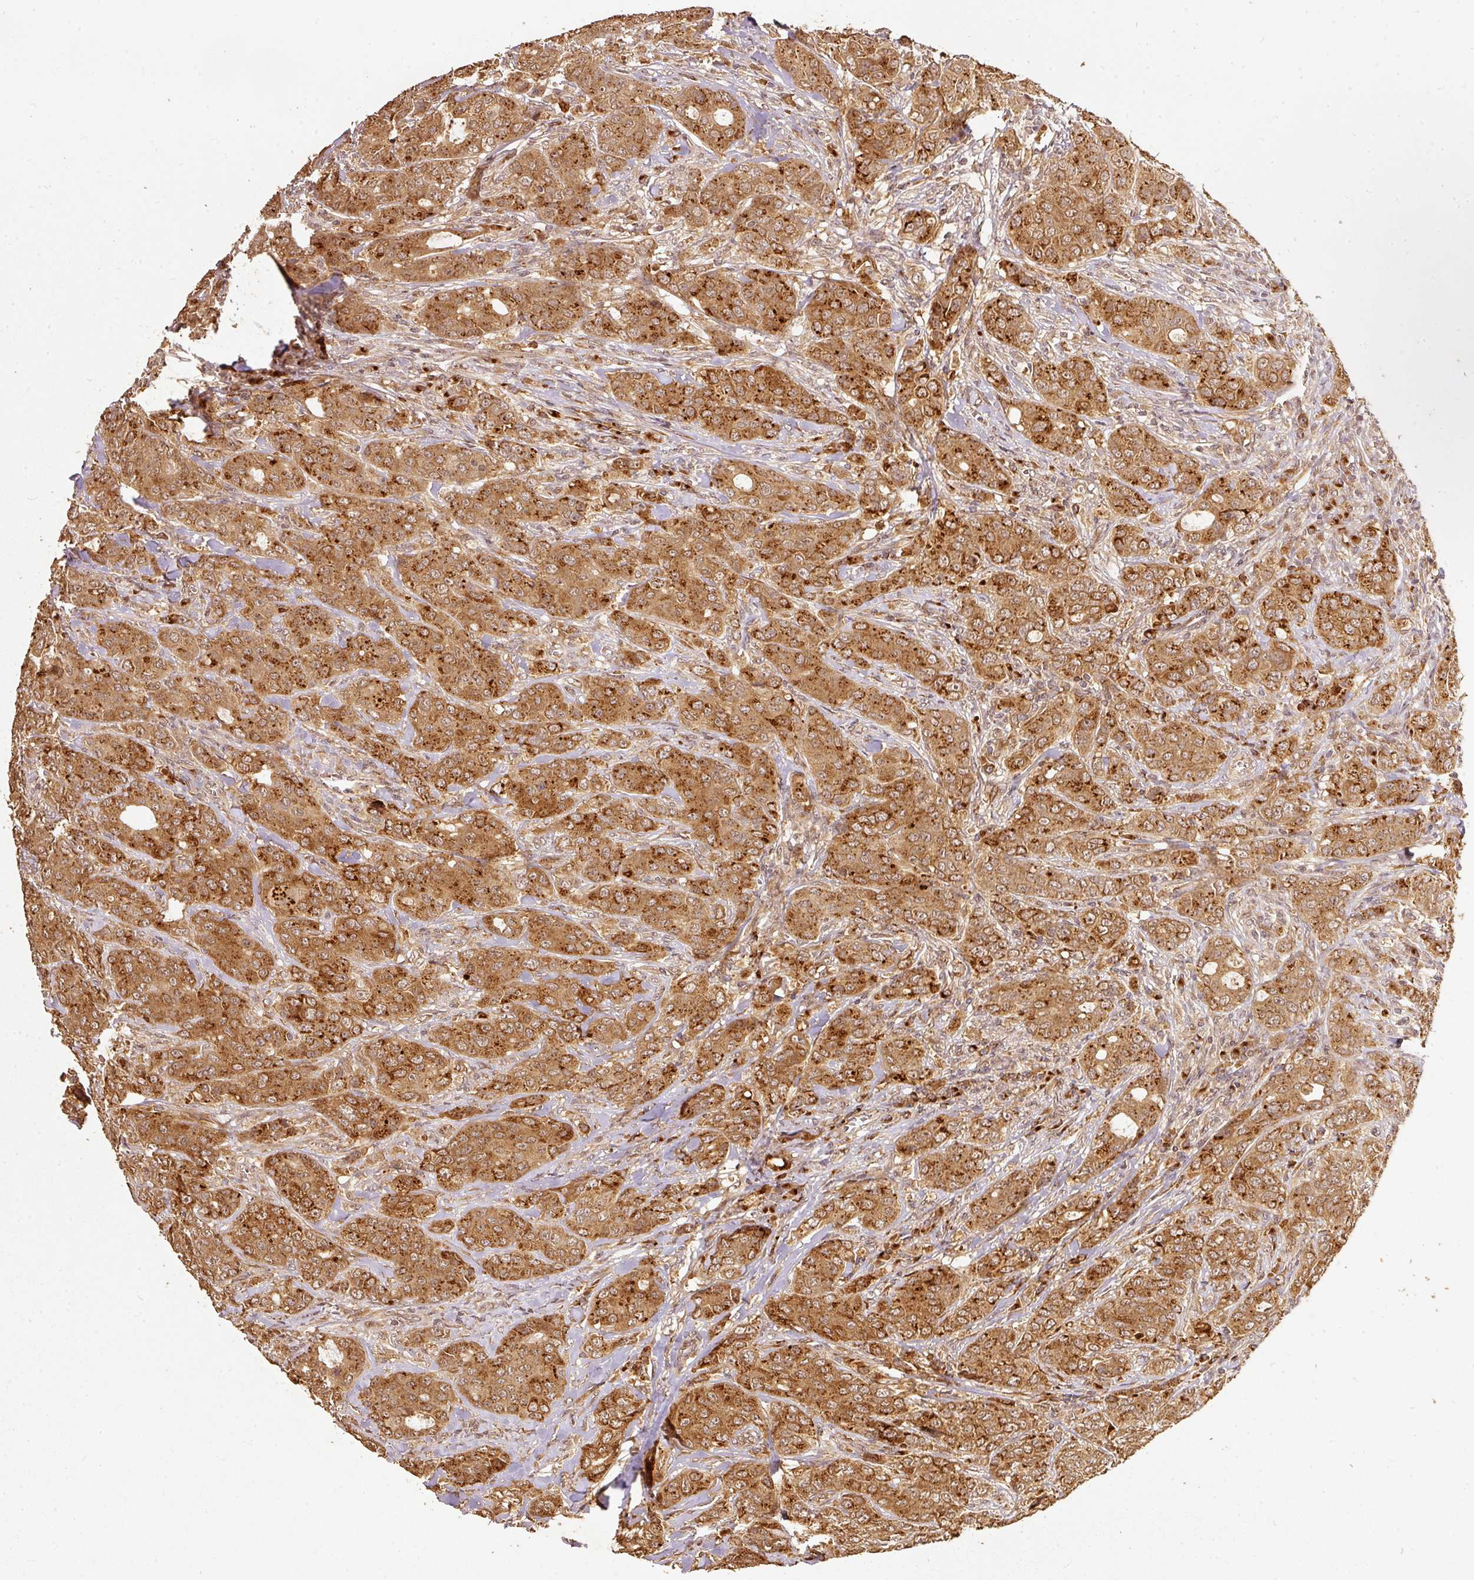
{"staining": {"intensity": "strong", "quantity": ">75%", "location": "cytoplasmic/membranous"}, "tissue": "breast cancer", "cell_type": "Tumor cells", "image_type": "cancer", "snomed": [{"axis": "morphology", "description": "Duct carcinoma"}, {"axis": "topography", "description": "Breast"}], "caption": "Immunohistochemistry (IHC) photomicrograph of invasive ductal carcinoma (breast) stained for a protein (brown), which reveals high levels of strong cytoplasmic/membranous positivity in approximately >75% of tumor cells.", "gene": "FUT8", "patient": {"sex": "female", "age": 43}}